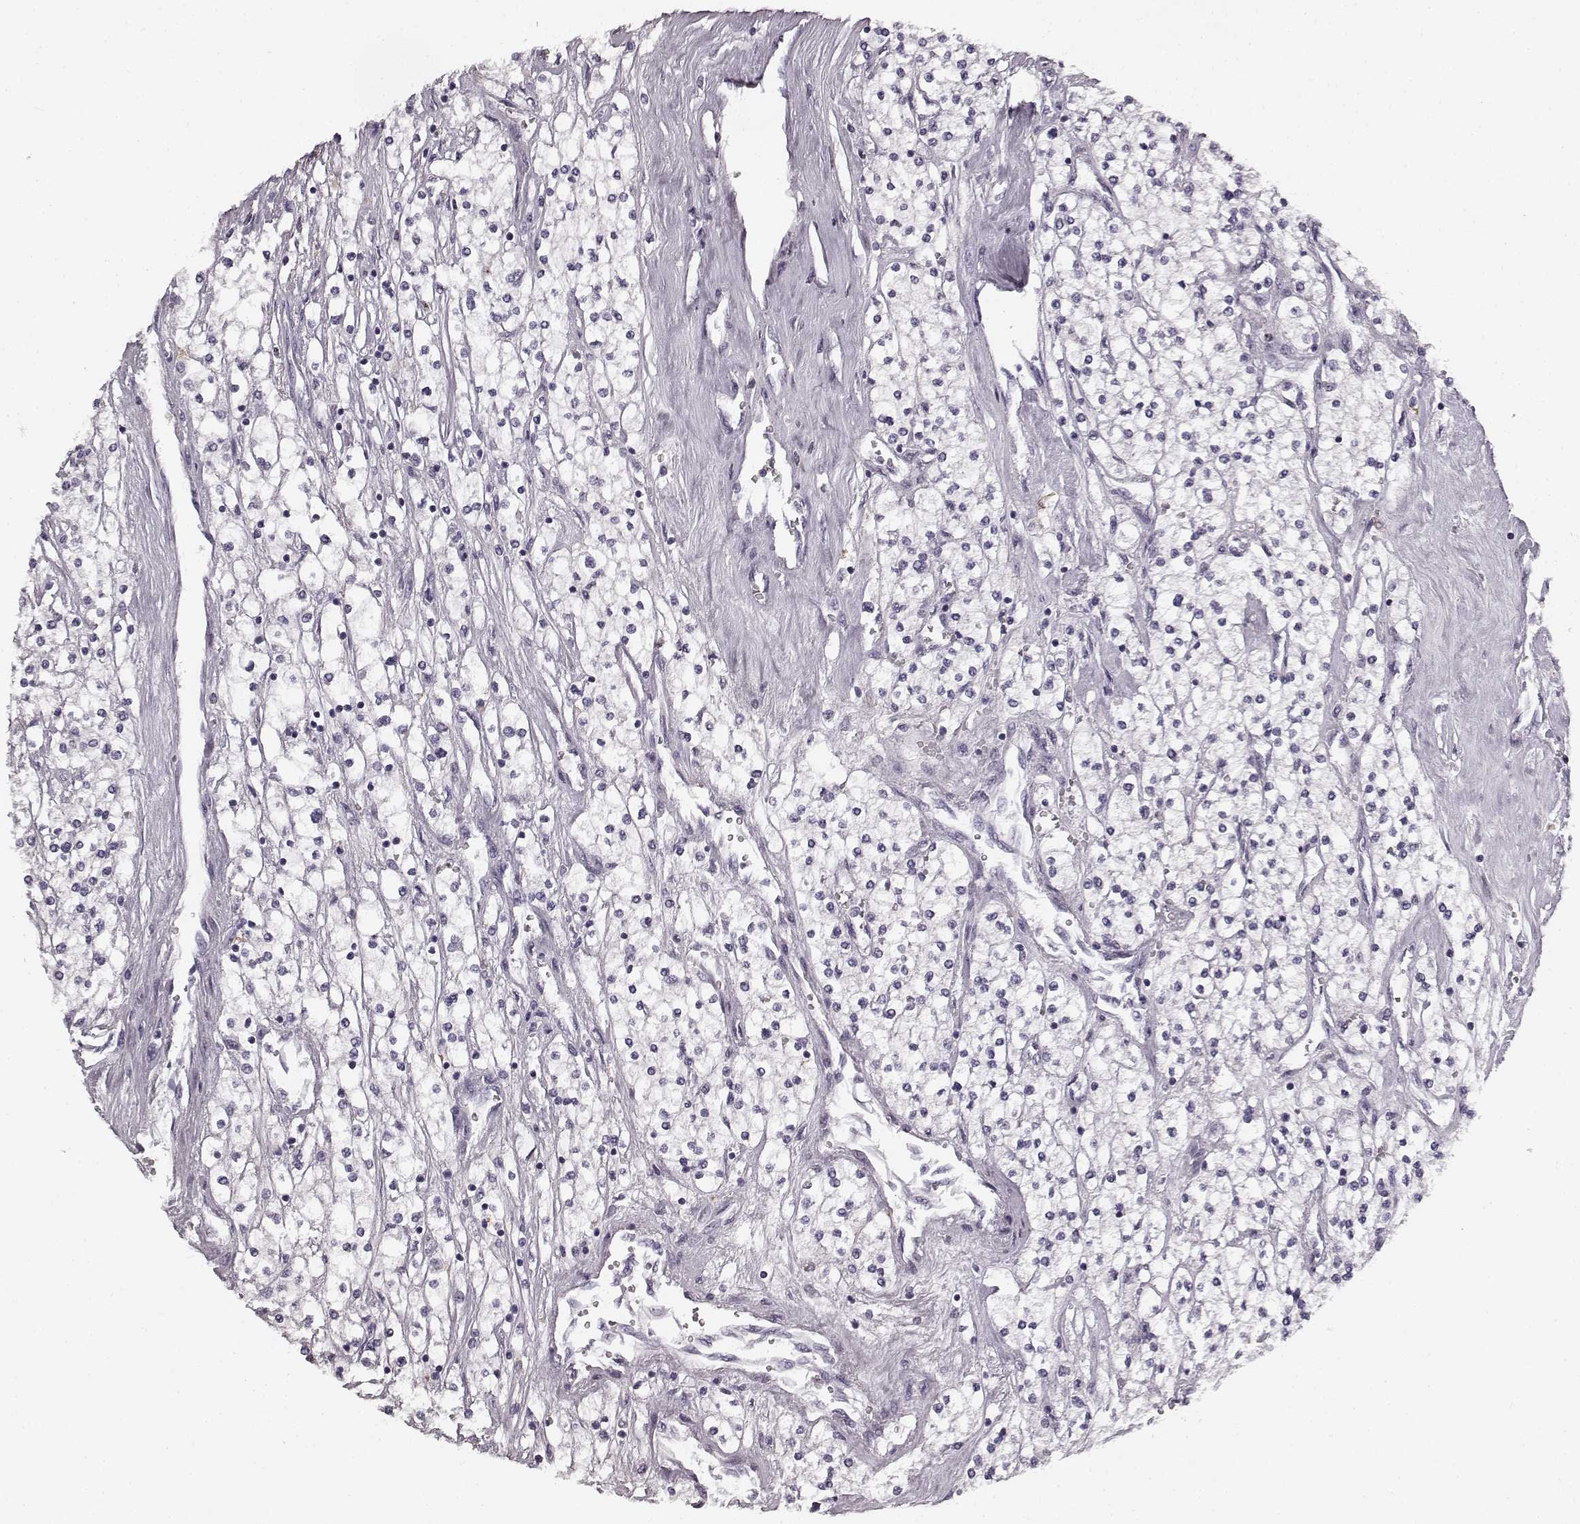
{"staining": {"intensity": "negative", "quantity": "none", "location": "none"}, "tissue": "renal cancer", "cell_type": "Tumor cells", "image_type": "cancer", "snomed": [{"axis": "morphology", "description": "Adenocarcinoma, NOS"}, {"axis": "topography", "description": "Kidney"}], "caption": "Histopathology image shows no protein expression in tumor cells of renal cancer (adenocarcinoma) tissue.", "gene": "TMPRSS15", "patient": {"sex": "male", "age": 80}}